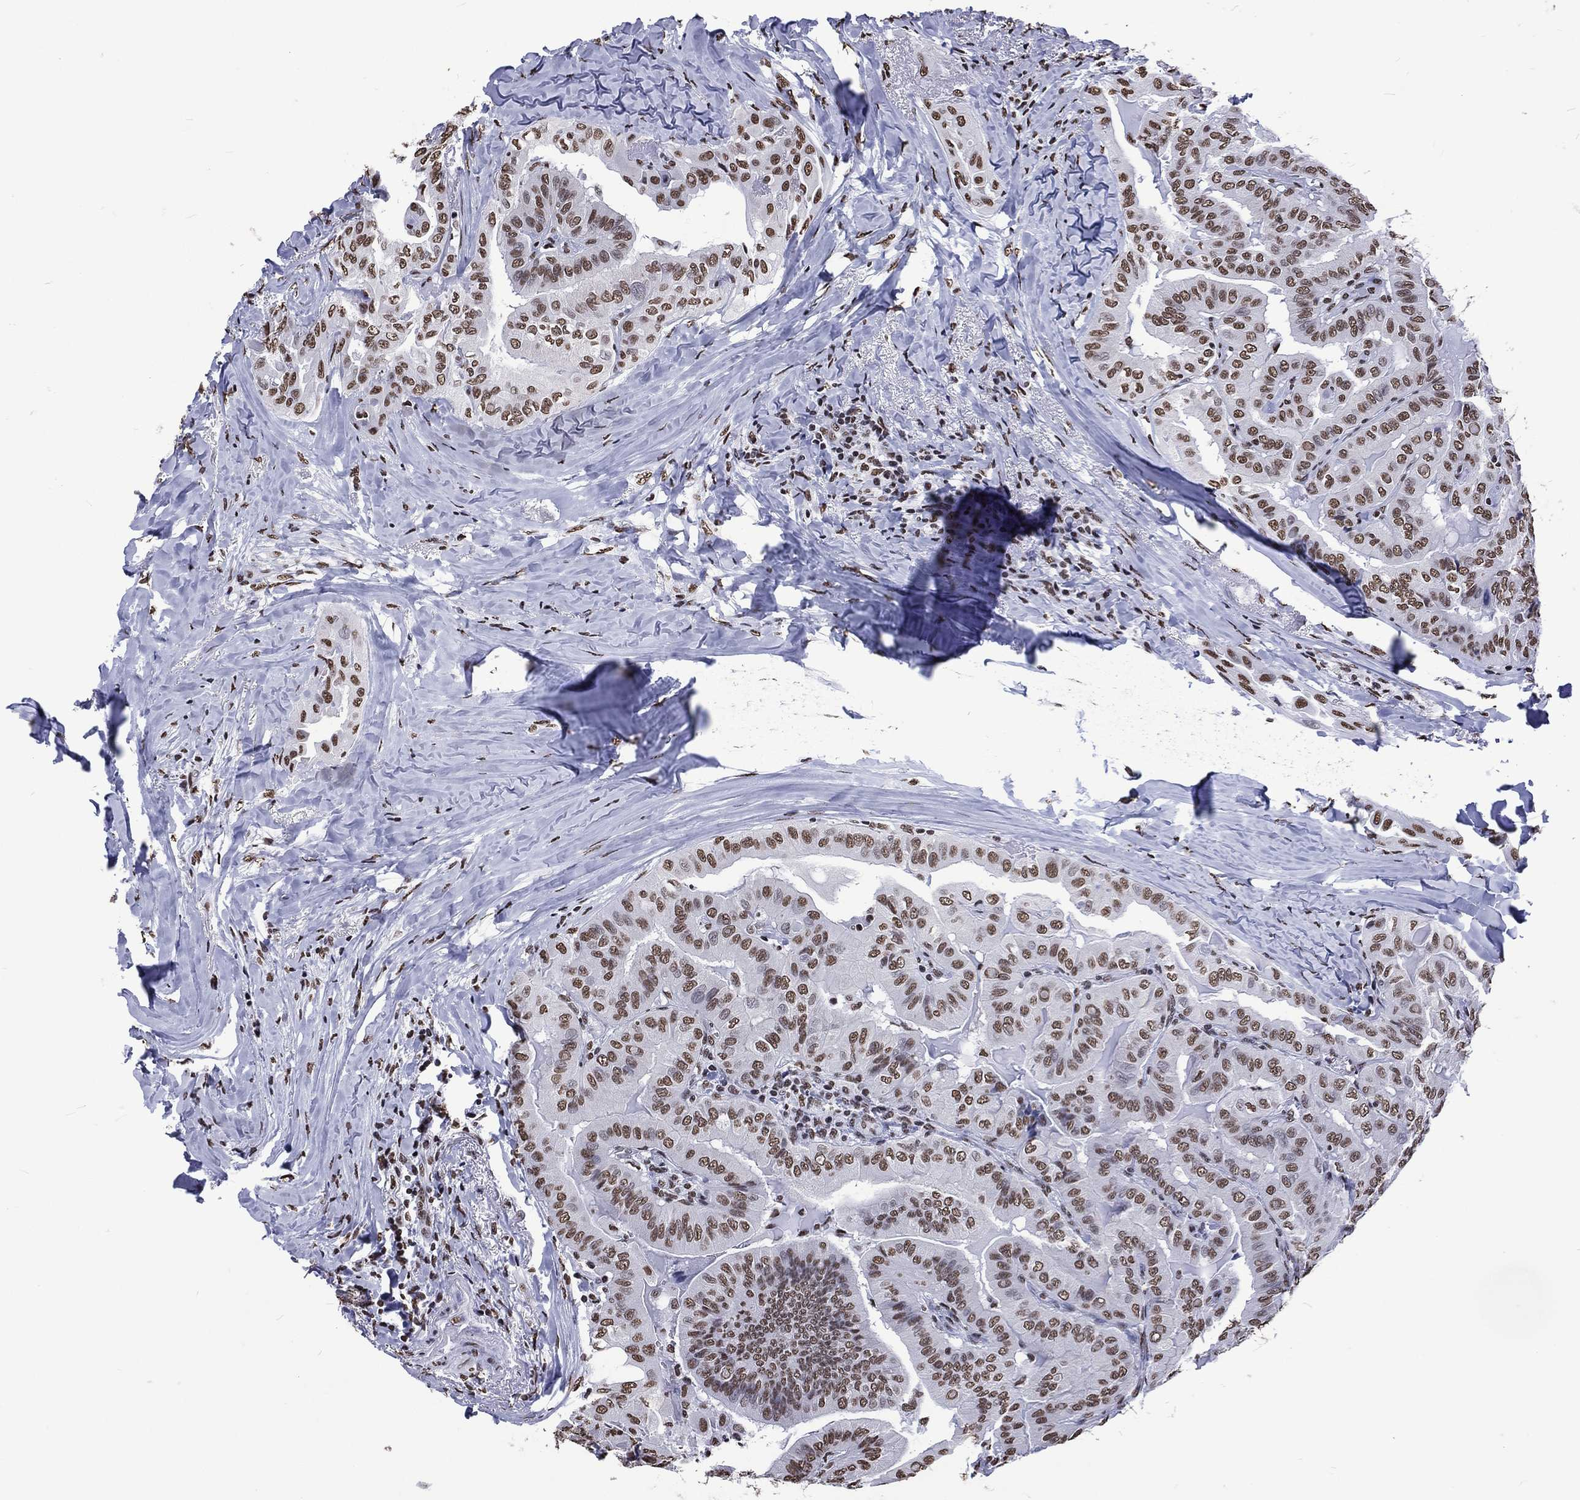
{"staining": {"intensity": "moderate", "quantity": ">75%", "location": "nuclear"}, "tissue": "thyroid cancer", "cell_type": "Tumor cells", "image_type": "cancer", "snomed": [{"axis": "morphology", "description": "Papillary adenocarcinoma, NOS"}, {"axis": "topography", "description": "Thyroid gland"}], "caption": "Moderate nuclear positivity is seen in about >75% of tumor cells in papillary adenocarcinoma (thyroid). Nuclei are stained in blue.", "gene": "RETREG2", "patient": {"sex": "female", "age": 68}}